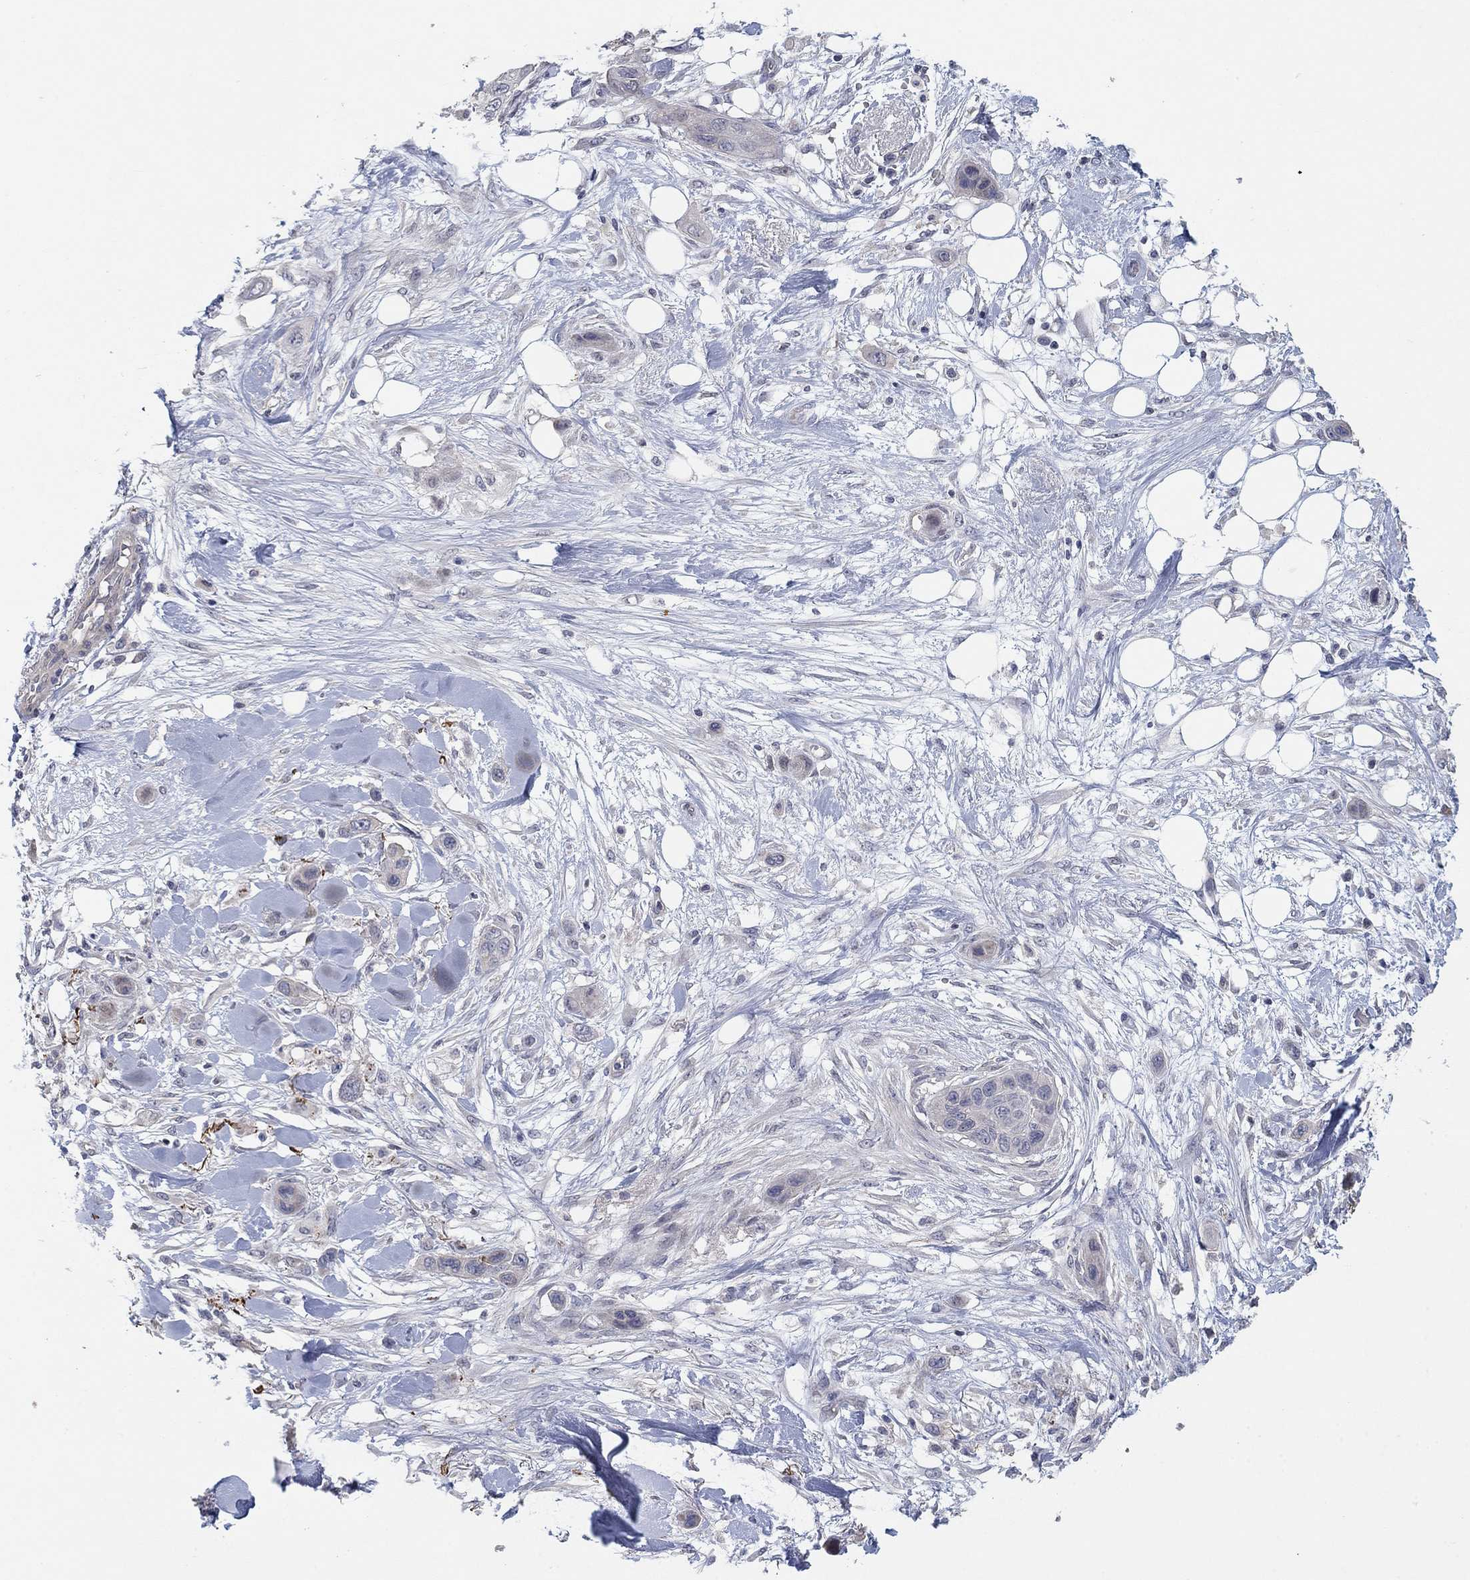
{"staining": {"intensity": "negative", "quantity": "none", "location": "none"}, "tissue": "skin cancer", "cell_type": "Tumor cells", "image_type": "cancer", "snomed": [{"axis": "morphology", "description": "Squamous cell carcinoma, NOS"}, {"axis": "topography", "description": "Skin"}], "caption": "A high-resolution micrograph shows immunohistochemistry staining of skin cancer (squamous cell carcinoma), which demonstrates no significant staining in tumor cells.", "gene": "AMN1", "patient": {"sex": "male", "age": 79}}